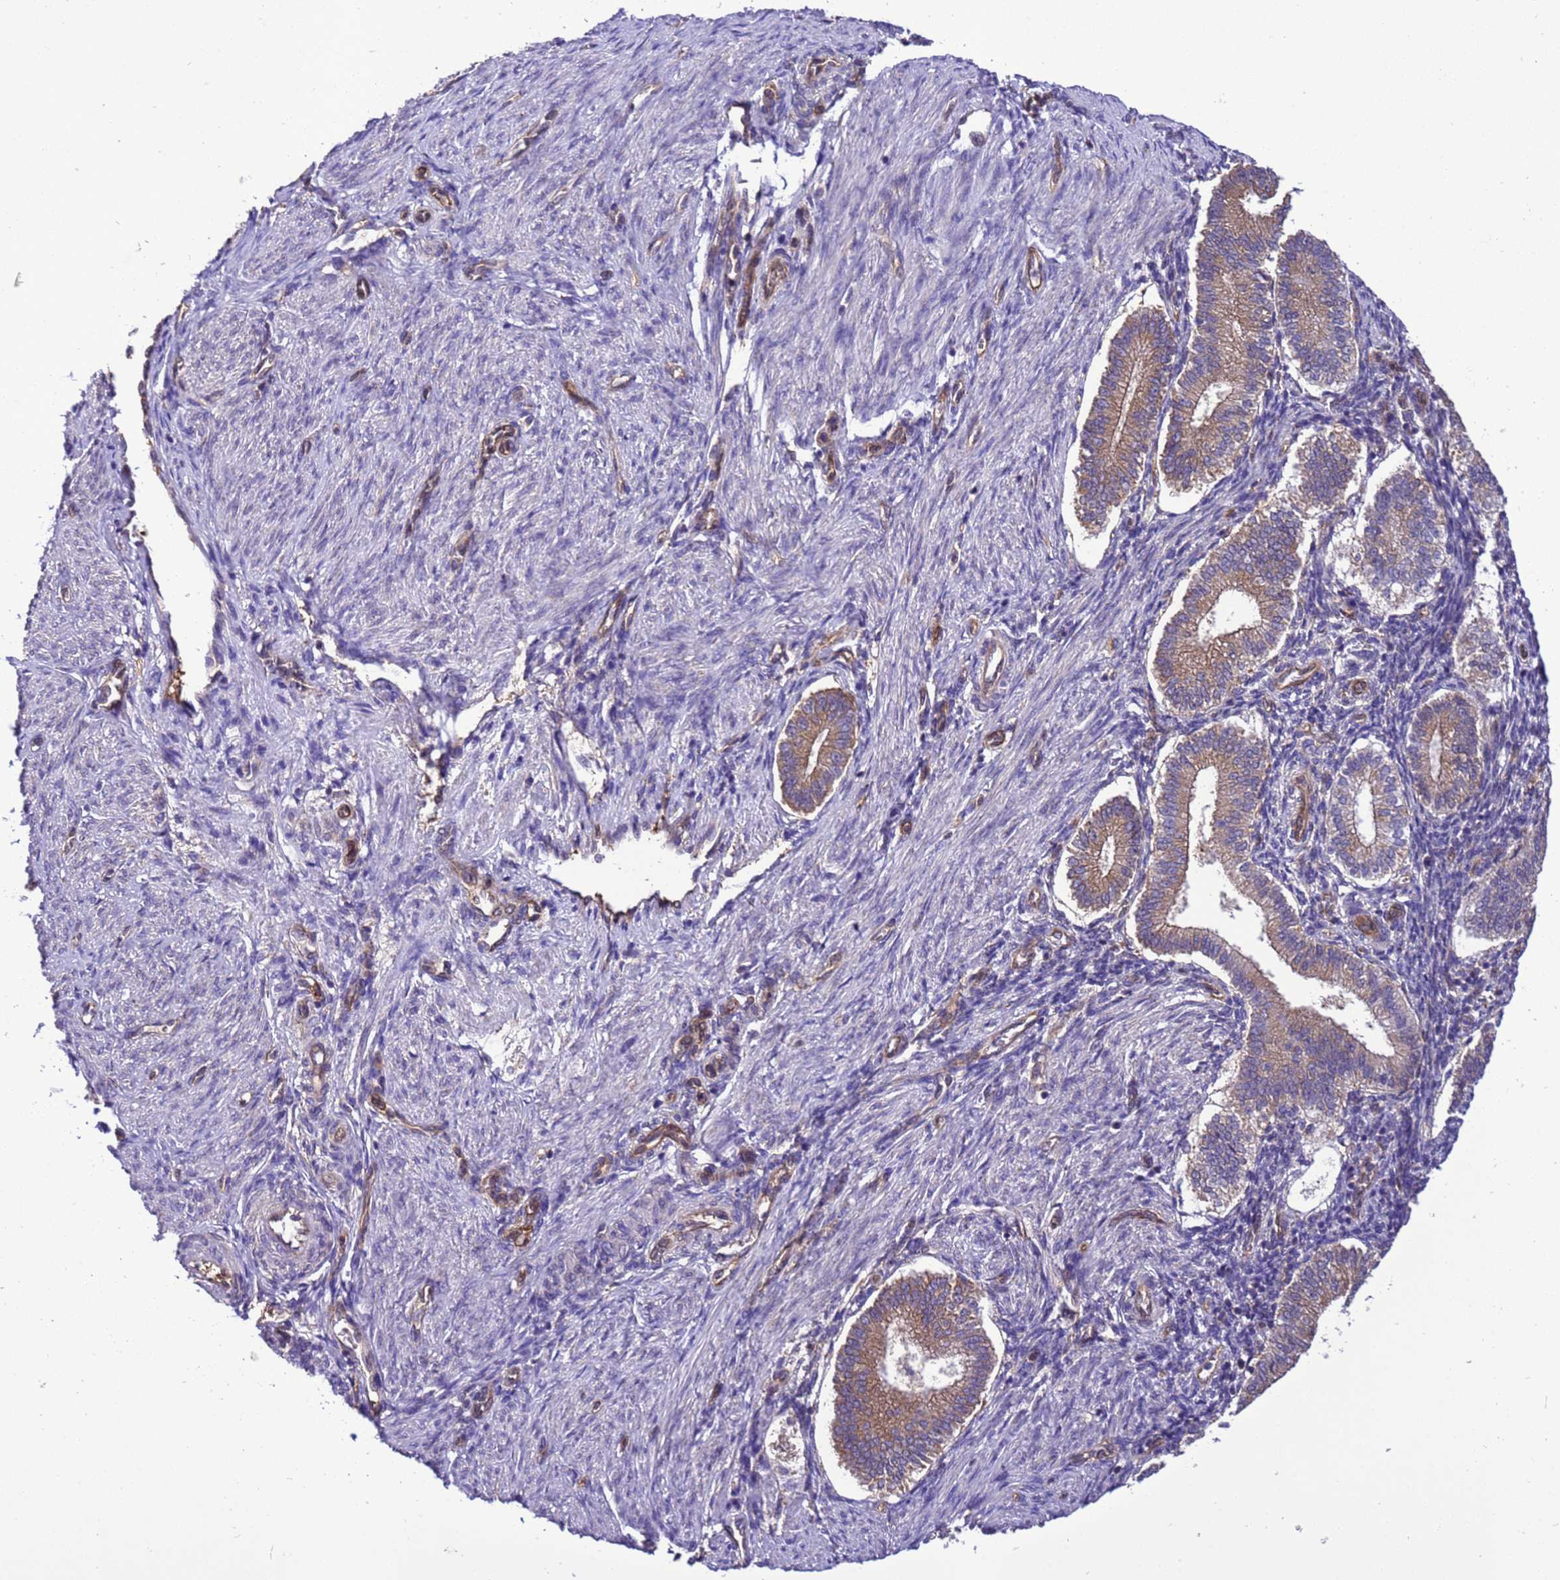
{"staining": {"intensity": "negative", "quantity": "none", "location": "none"}, "tissue": "endometrium", "cell_type": "Cells in endometrial stroma", "image_type": "normal", "snomed": [{"axis": "morphology", "description": "Normal tissue, NOS"}, {"axis": "topography", "description": "Endometrium"}], "caption": "A high-resolution photomicrograph shows immunohistochemistry (IHC) staining of normal endometrium, which shows no significant expression in cells in endometrial stroma.", "gene": "RABEP2", "patient": {"sex": "female", "age": 25}}